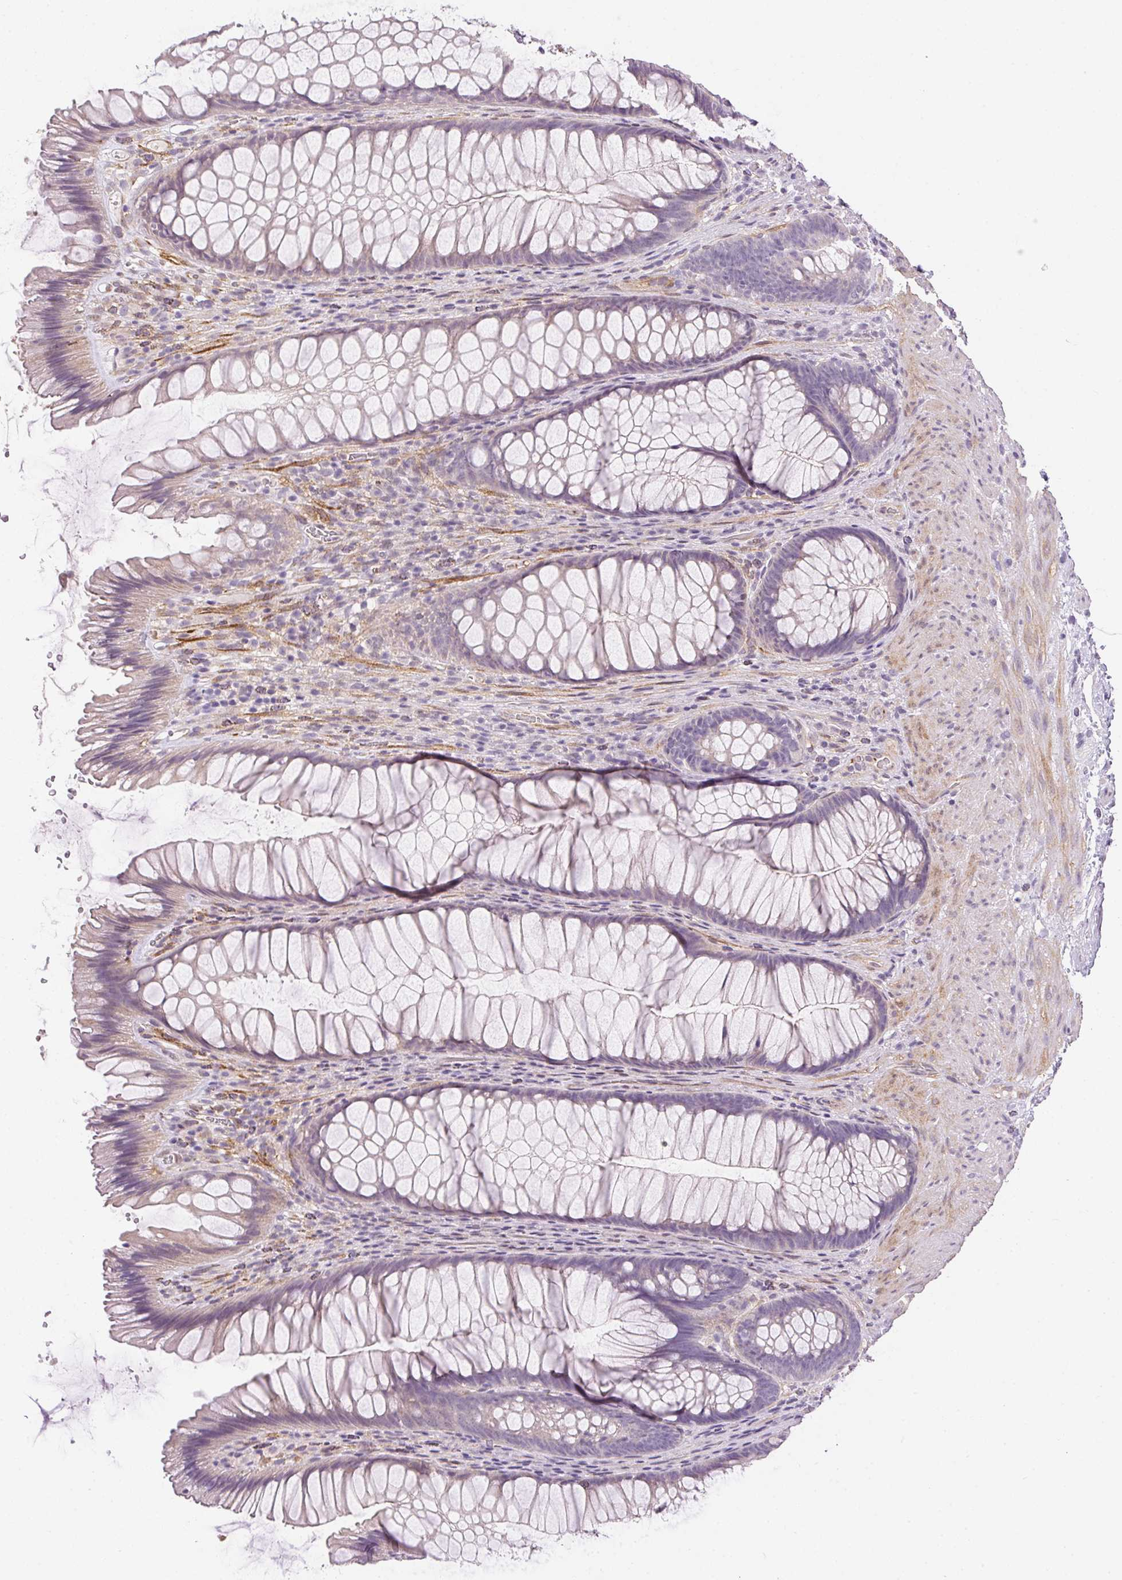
{"staining": {"intensity": "negative", "quantity": "none", "location": "none"}, "tissue": "rectum", "cell_type": "Glandular cells", "image_type": "normal", "snomed": [{"axis": "morphology", "description": "Normal tissue, NOS"}, {"axis": "topography", "description": "Rectum"}], "caption": "An immunohistochemistry photomicrograph of benign rectum is shown. There is no staining in glandular cells of rectum.", "gene": "PRL", "patient": {"sex": "male", "age": 53}}